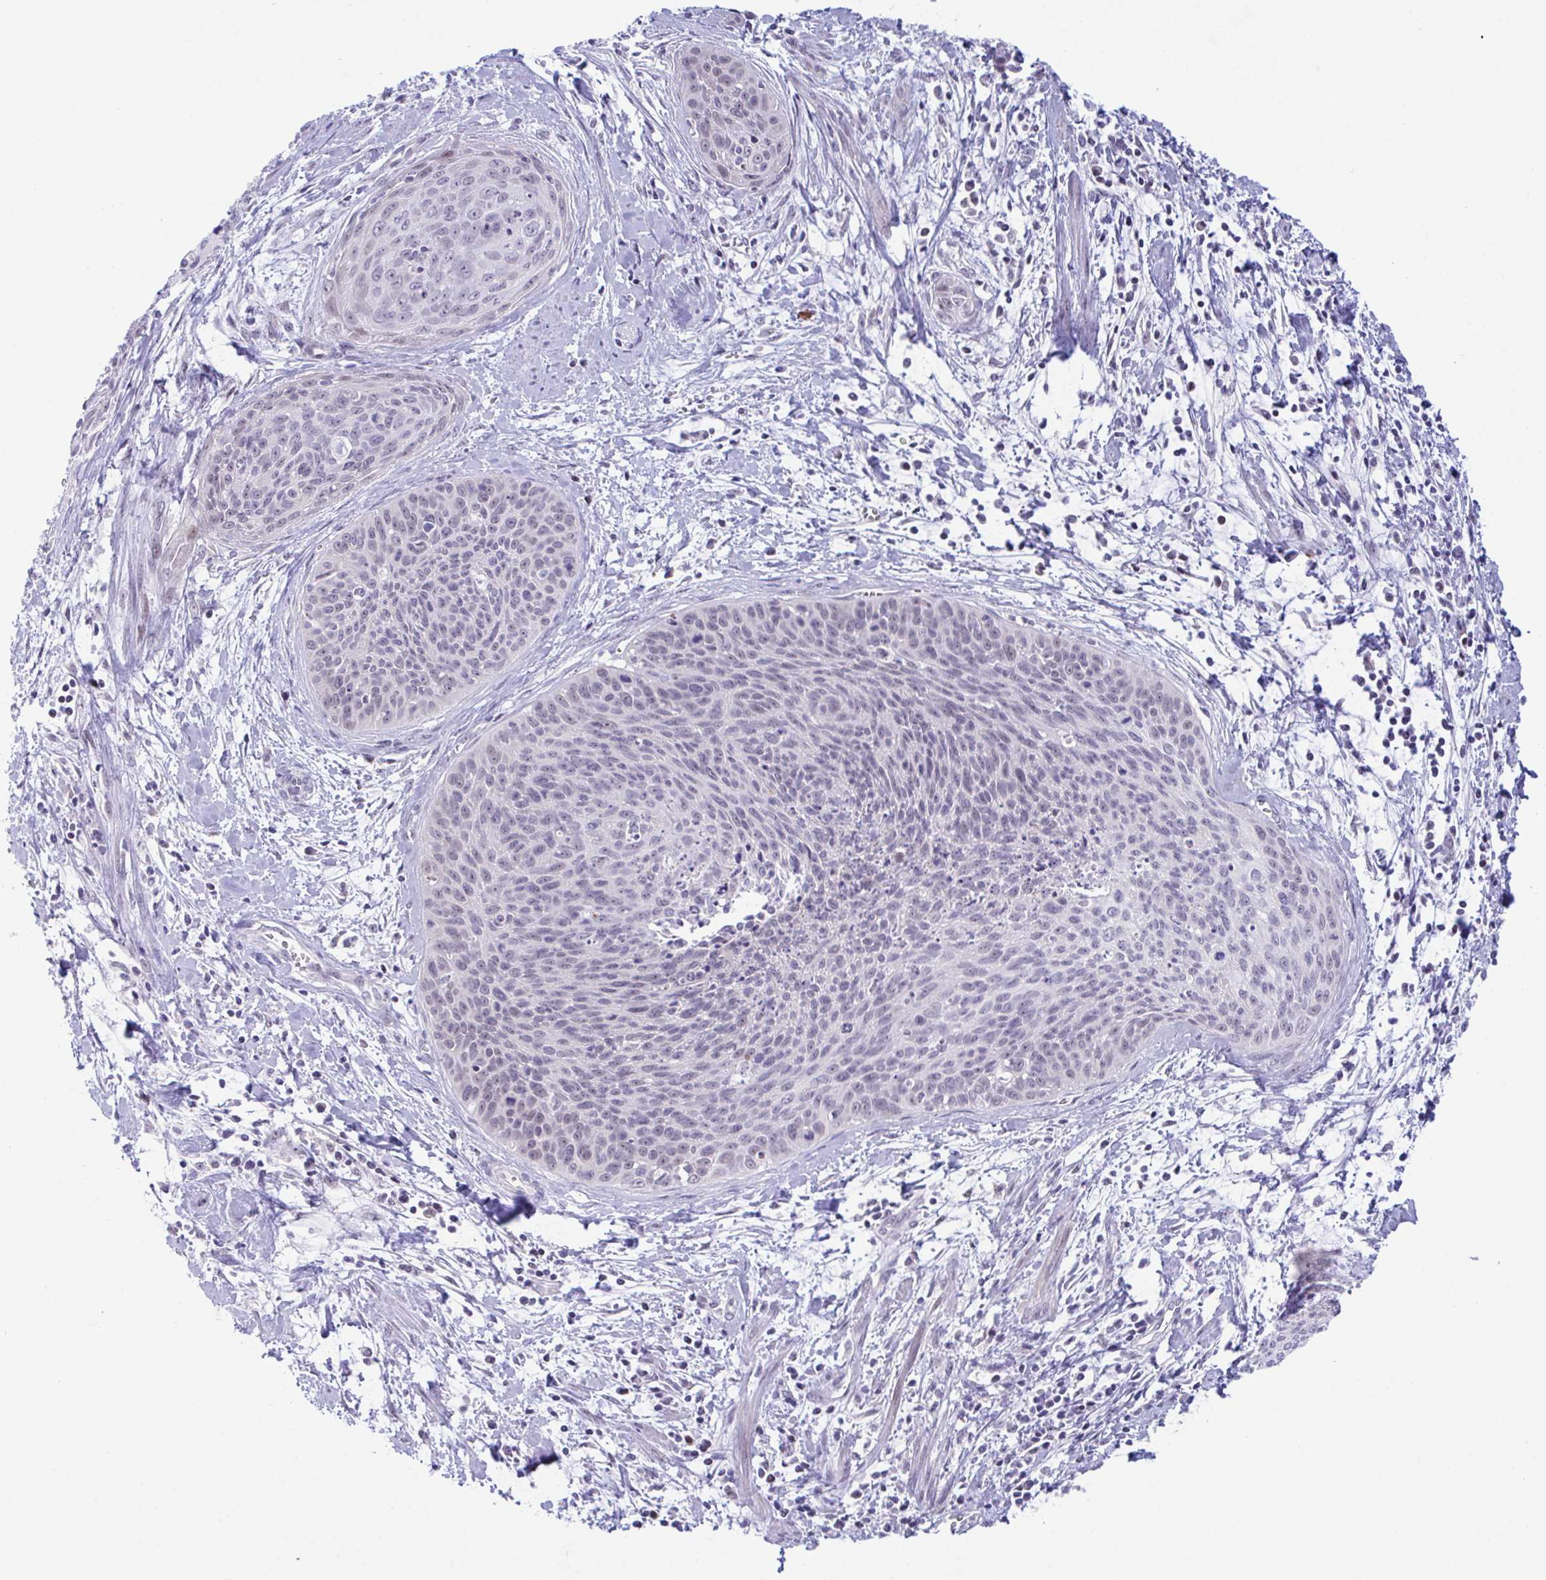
{"staining": {"intensity": "weak", "quantity": "<25%", "location": "nuclear"}, "tissue": "cervical cancer", "cell_type": "Tumor cells", "image_type": "cancer", "snomed": [{"axis": "morphology", "description": "Squamous cell carcinoma, NOS"}, {"axis": "topography", "description": "Cervix"}], "caption": "The photomicrograph reveals no significant positivity in tumor cells of cervical squamous cell carcinoma.", "gene": "USP35", "patient": {"sex": "female", "age": 55}}